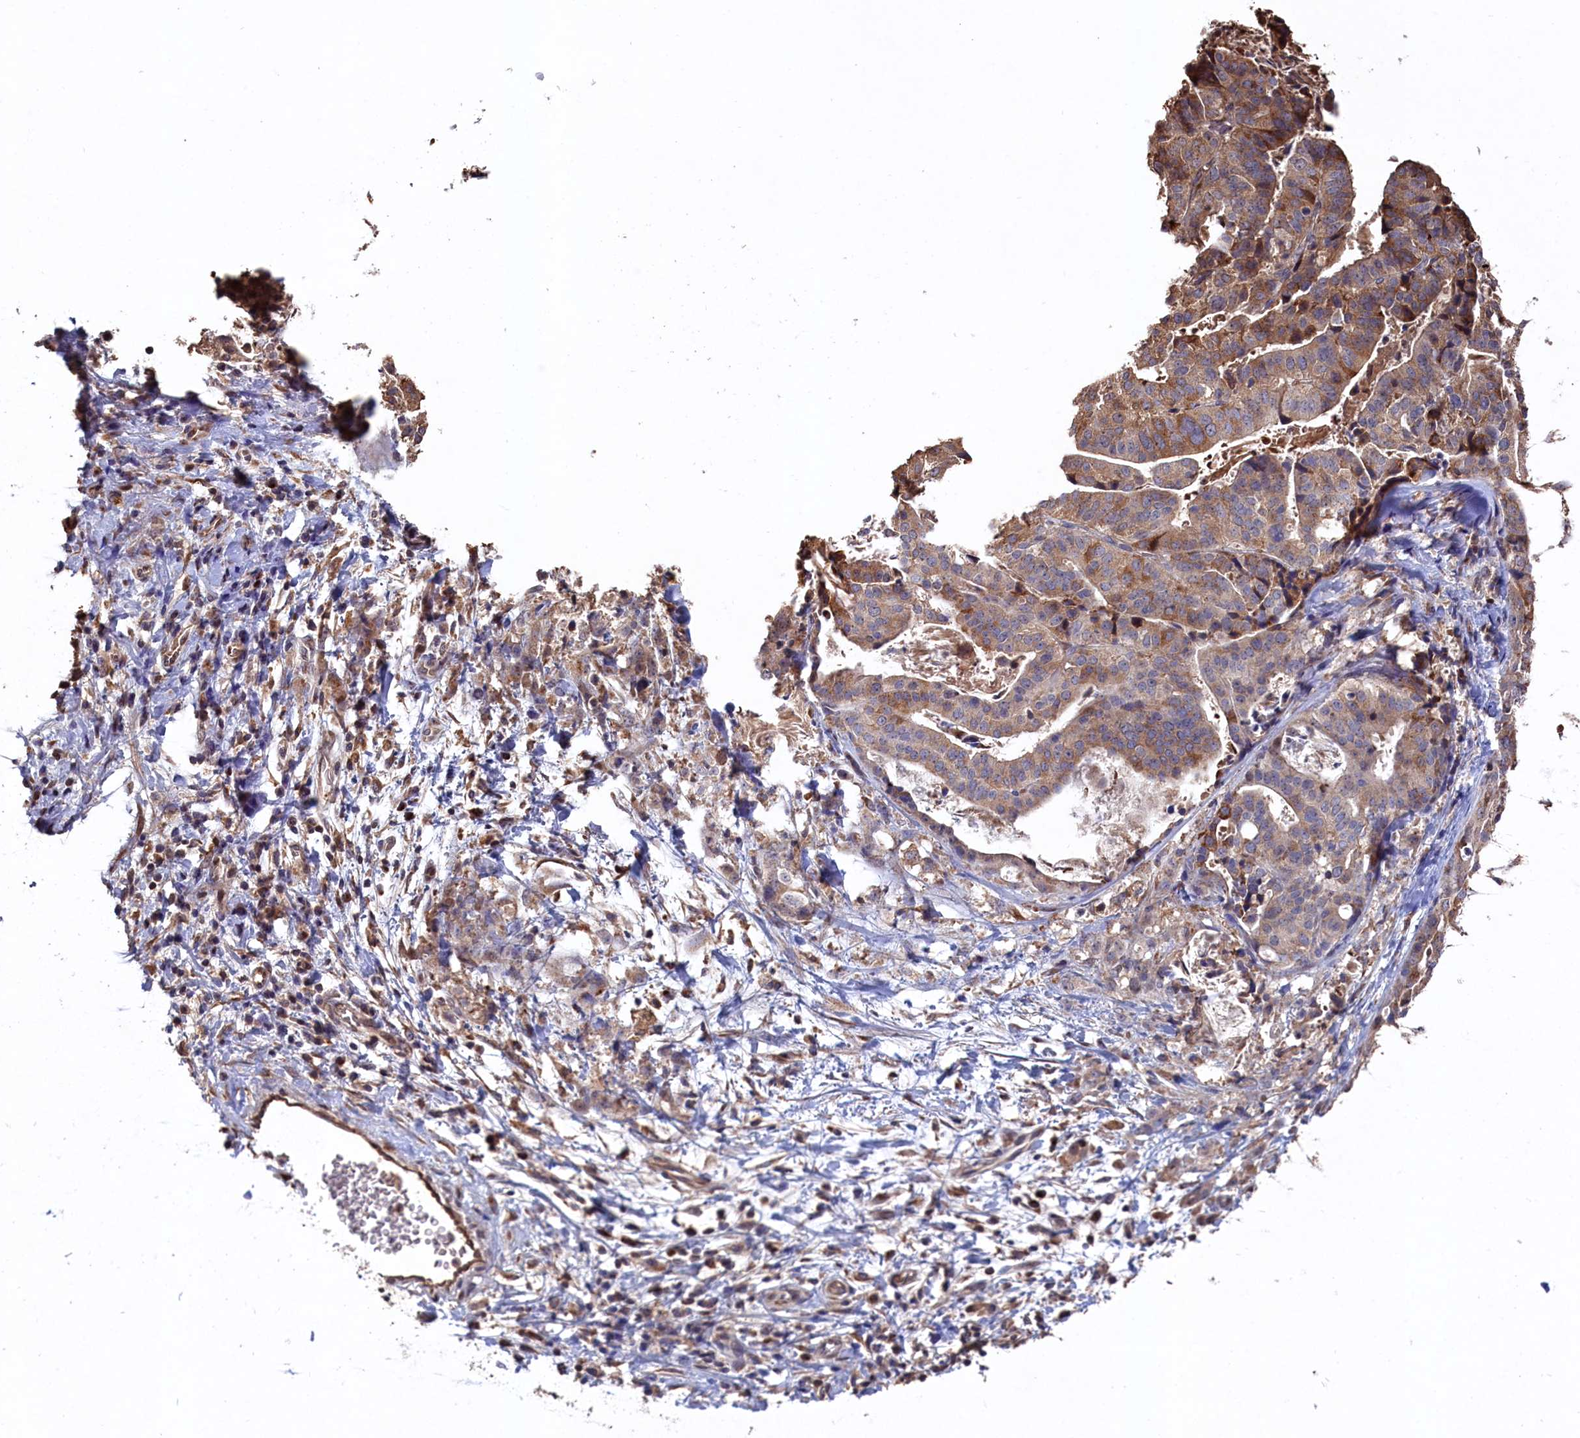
{"staining": {"intensity": "moderate", "quantity": "25%-75%", "location": "cytoplasmic/membranous"}, "tissue": "stomach cancer", "cell_type": "Tumor cells", "image_type": "cancer", "snomed": [{"axis": "morphology", "description": "Adenocarcinoma, NOS"}, {"axis": "topography", "description": "Stomach"}], "caption": "An IHC micrograph of tumor tissue is shown. Protein staining in brown labels moderate cytoplasmic/membranous positivity in stomach cancer within tumor cells. (Brightfield microscopy of DAB IHC at high magnification).", "gene": "NAA60", "patient": {"sex": "male", "age": 48}}